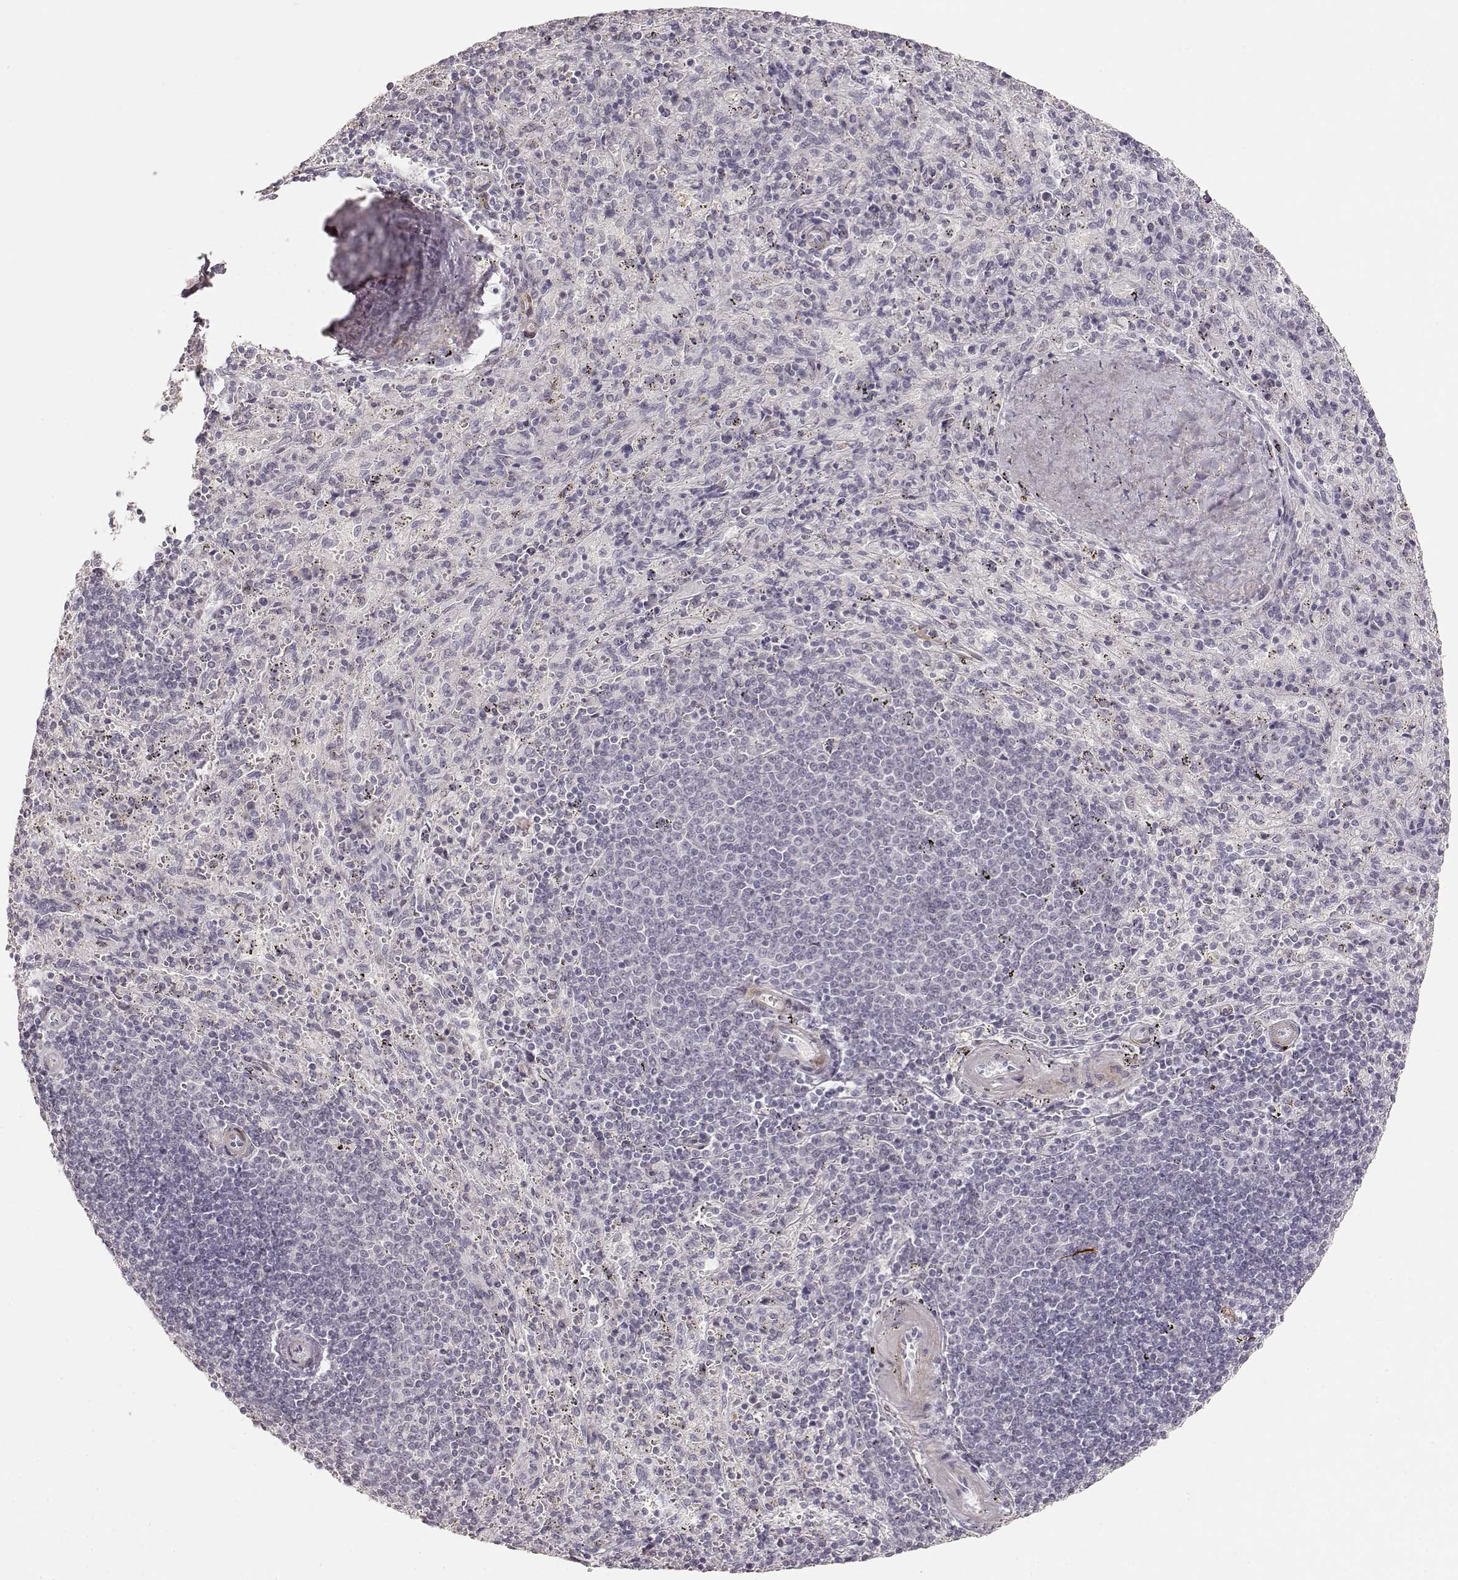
{"staining": {"intensity": "negative", "quantity": "none", "location": "none"}, "tissue": "spleen", "cell_type": "Cells in red pulp", "image_type": "normal", "snomed": [{"axis": "morphology", "description": "Normal tissue, NOS"}, {"axis": "topography", "description": "Spleen"}], "caption": "Human spleen stained for a protein using IHC reveals no positivity in cells in red pulp.", "gene": "LAMA4", "patient": {"sex": "male", "age": 57}}